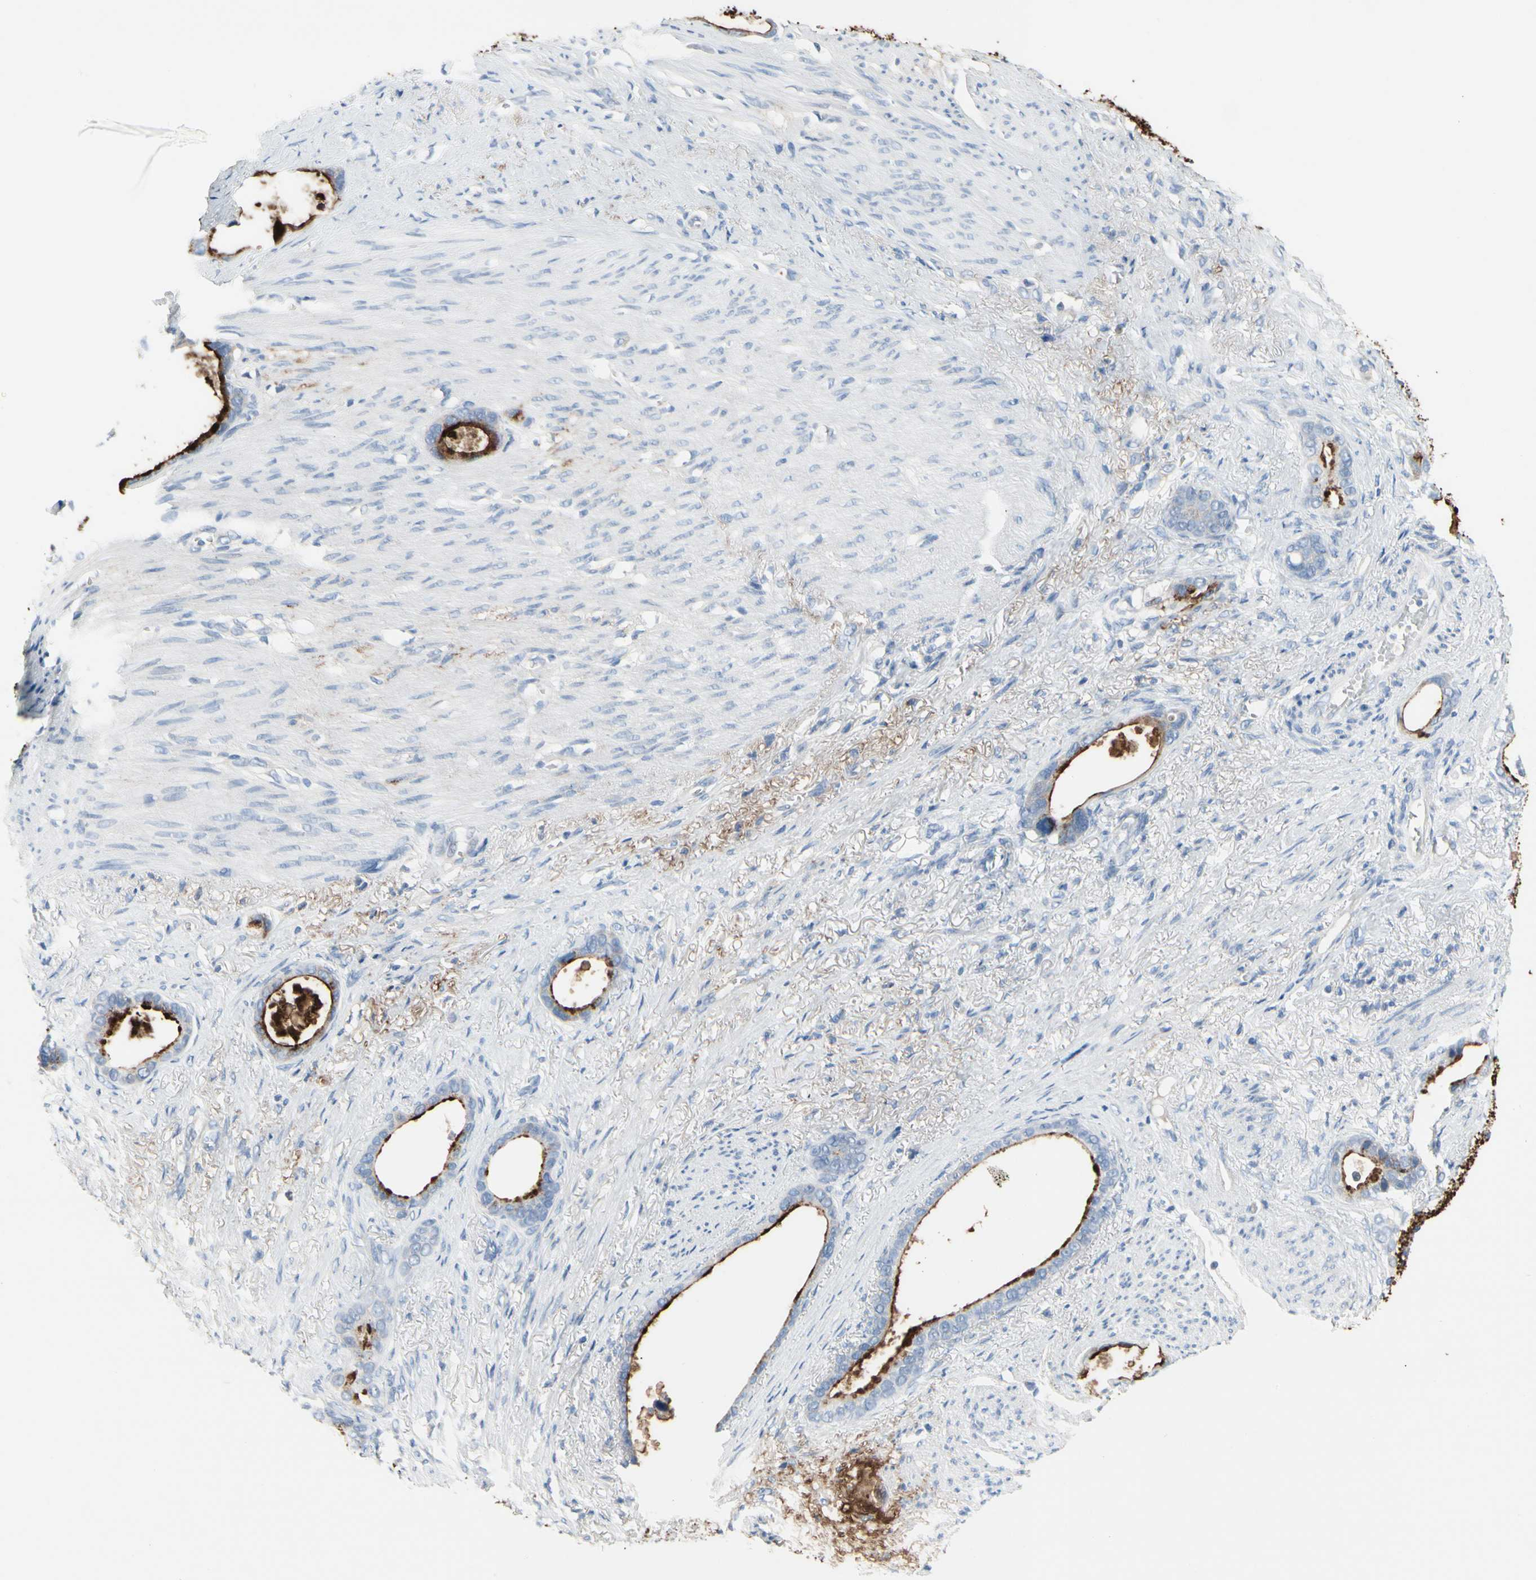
{"staining": {"intensity": "strong", "quantity": "25%-75%", "location": "cytoplasmic/membranous"}, "tissue": "stomach cancer", "cell_type": "Tumor cells", "image_type": "cancer", "snomed": [{"axis": "morphology", "description": "Adenocarcinoma, NOS"}, {"axis": "topography", "description": "Stomach"}], "caption": "Human stomach adenocarcinoma stained with a brown dye reveals strong cytoplasmic/membranous positive positivity in approximately 25%-75% of tumor cells.", "gene": "MUC5B", "patient": {"sex": "female", "age": 75}}